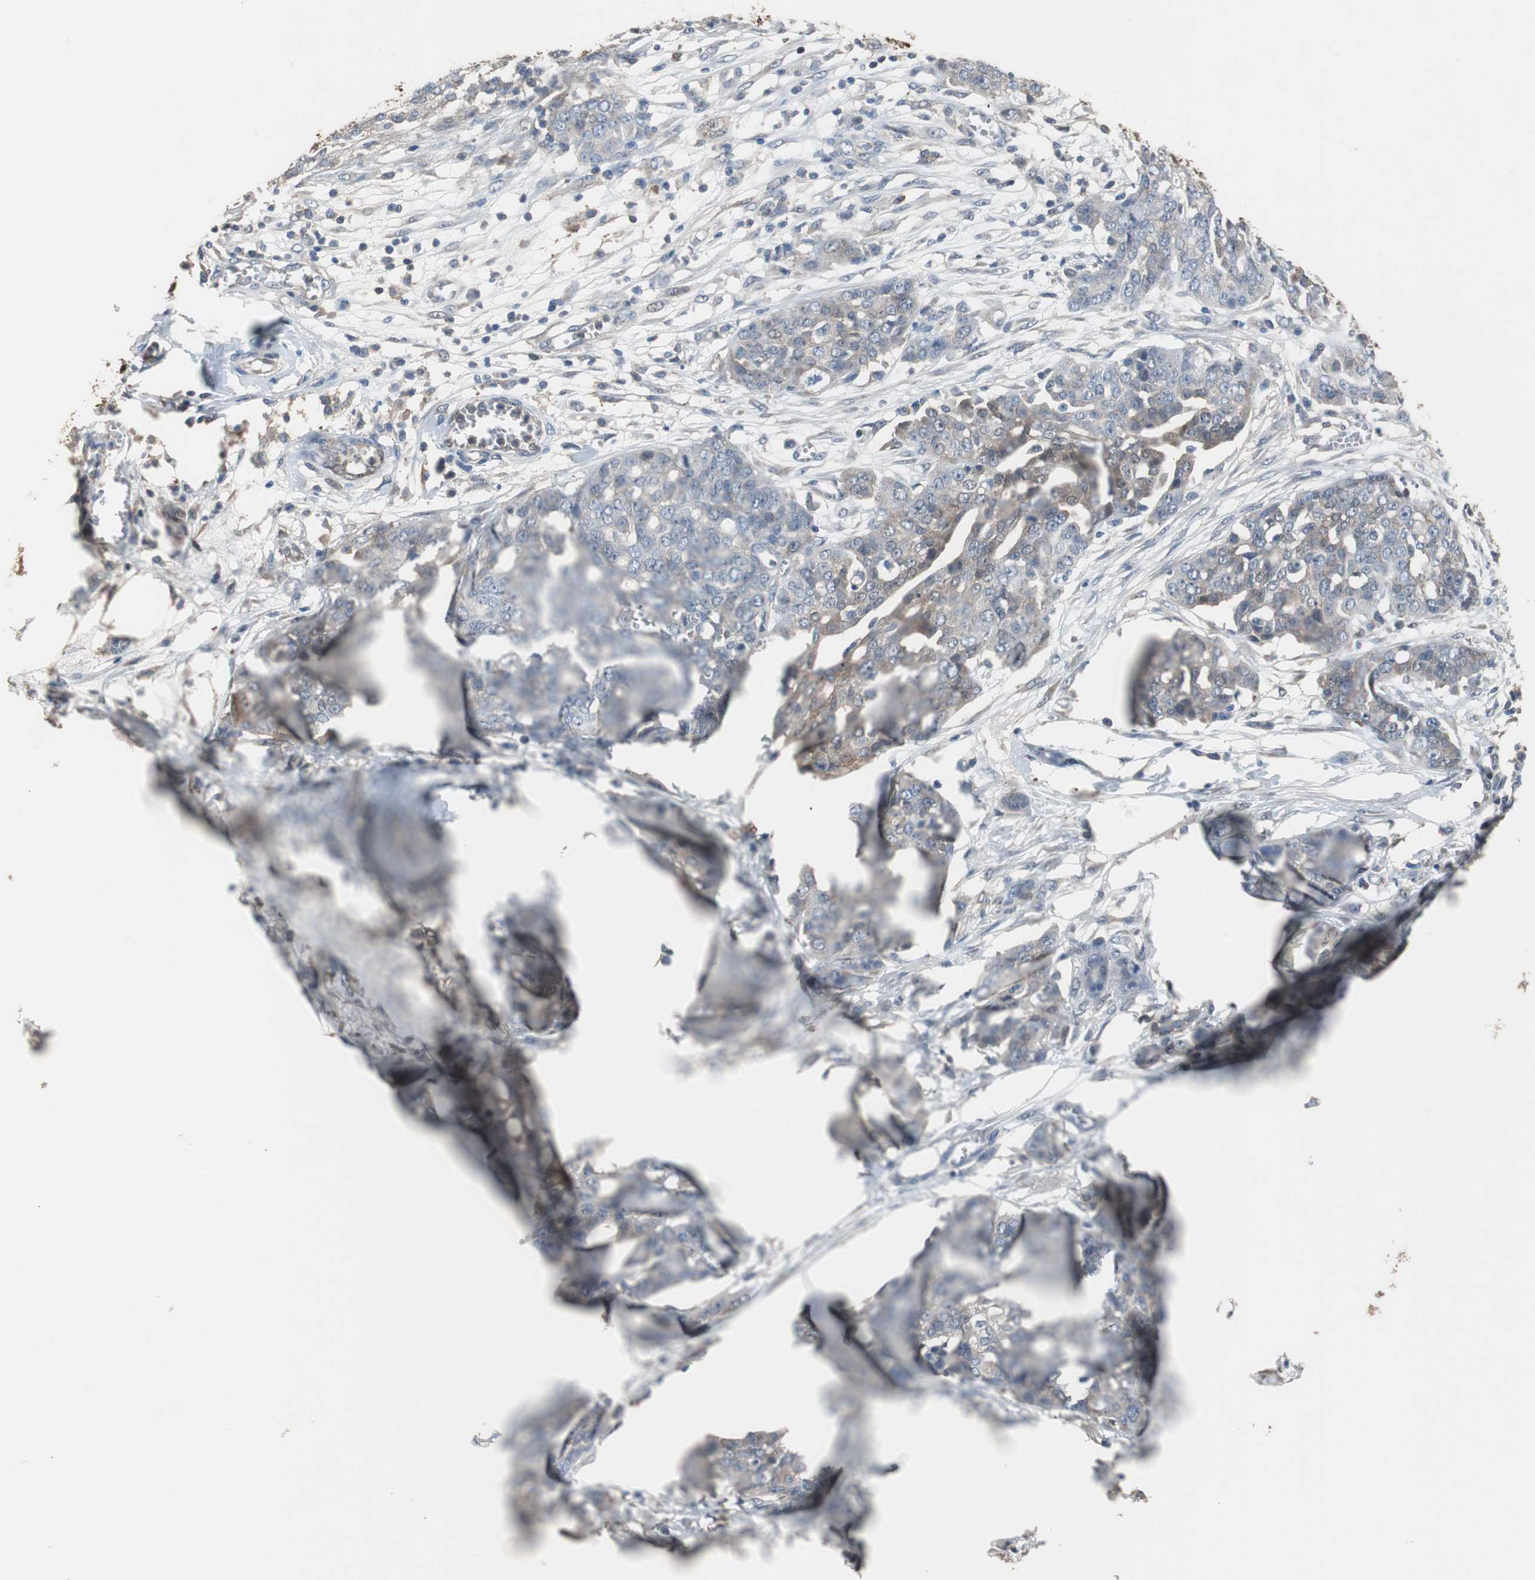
{"staining": {"intensity": "weak", "quantity": "<25%", "location": "cytoplasmic/membranous"}, "tissue": "ovarian cancer", "cell_type": "Tumor cells", "image_type": "cancer", "snomed": [{"axis": "morphology", "description": "Cystadenocarcinoma, serous, NOS"}, {"axis": "topography", "description": "Soft tissue"}, {"axis": "topography", "description": "Ovary"}], "caption": "IHC image of human ovarian cancer (serous cystadenocarcinoma) stained for a protein (brown), which shows no expression in tumor cells.", "gene": "ANXA4", "patient": {"sex": "female", "age": 57}}